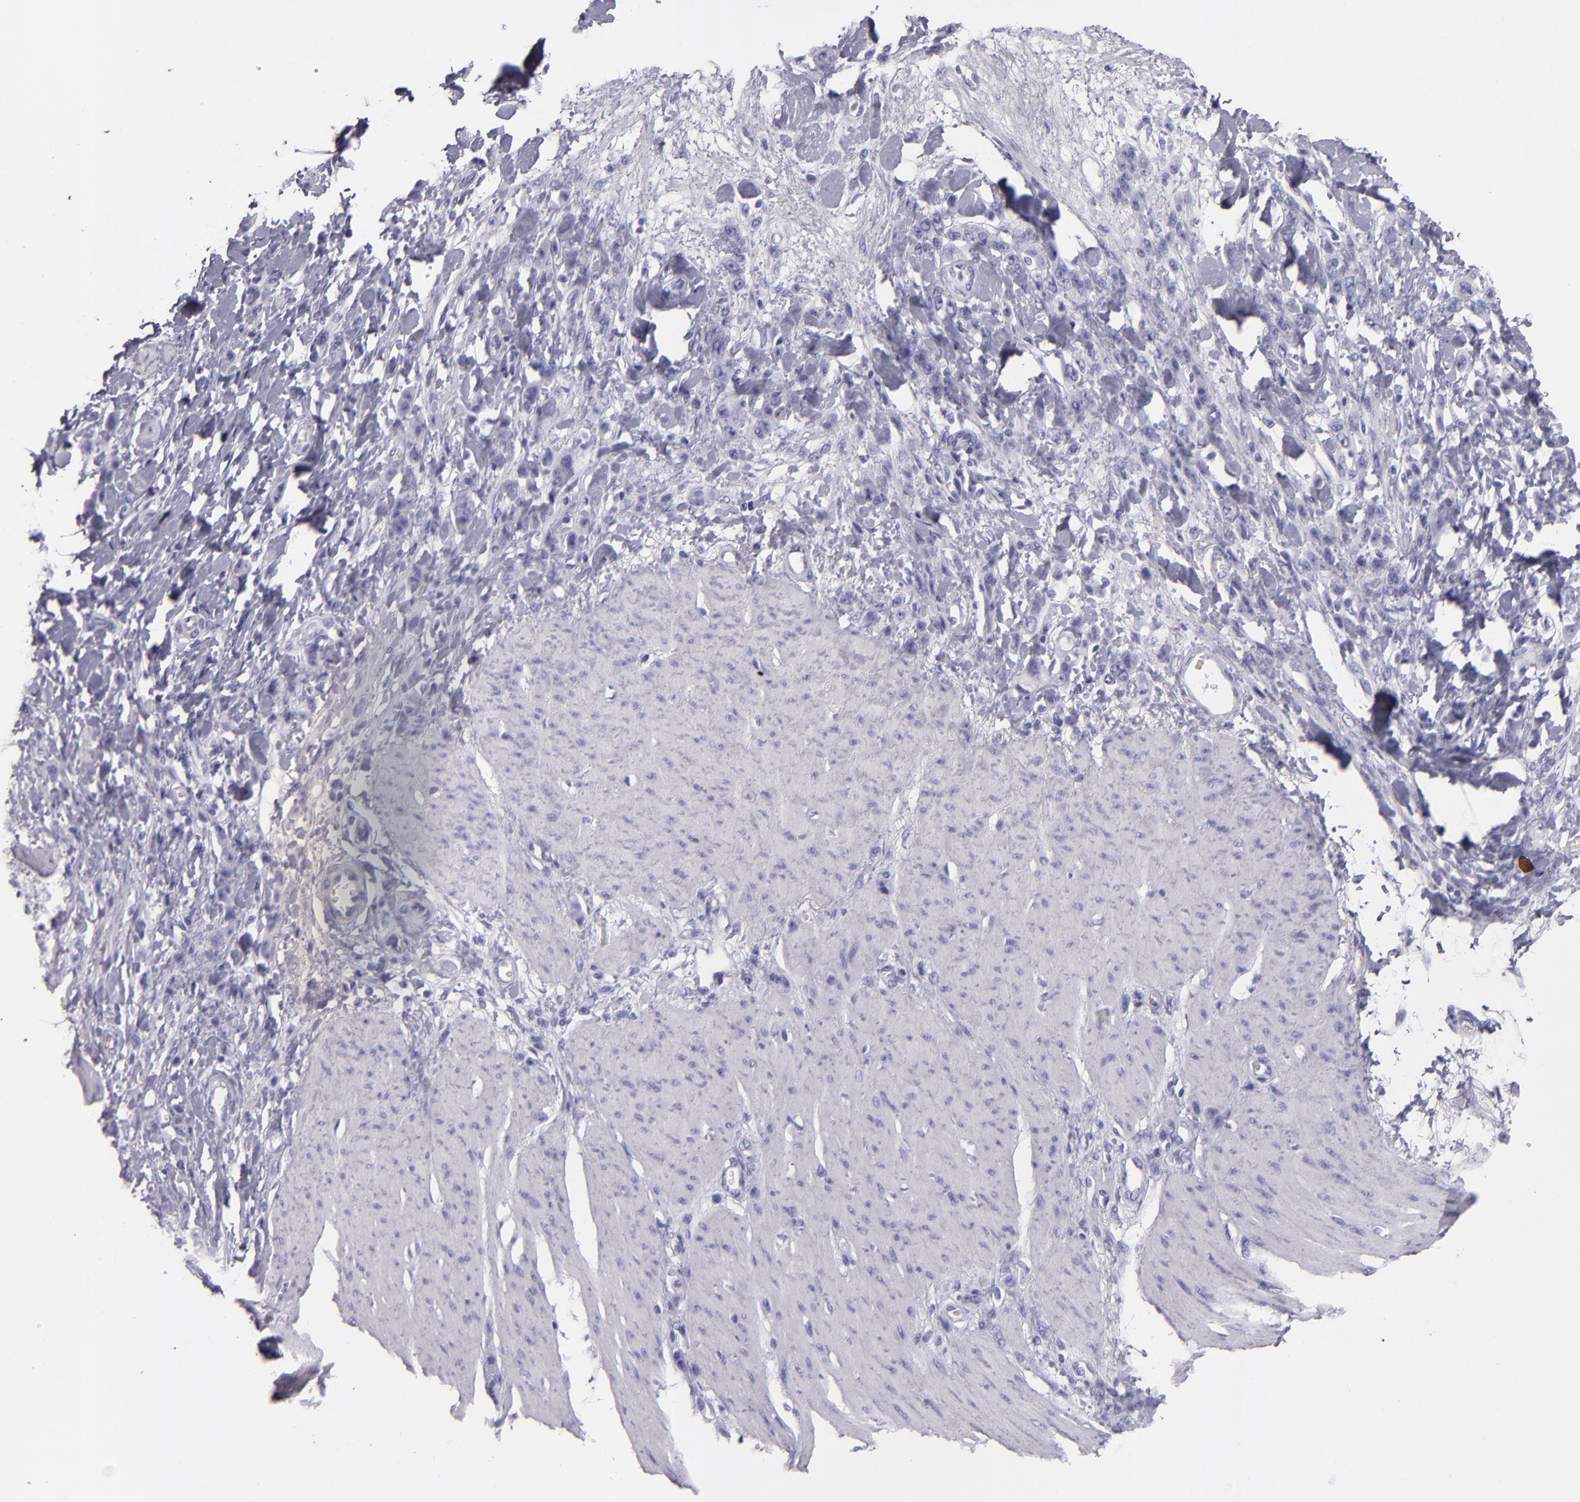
{"staining": {"intensity": "negative", "quantity": "none", "location": "none"}, "tissue": "stomach cancer", "cell_type": "Tumor cells", "image_type": "cancer", "snomed": [{"axis": "morphology", "description": "Normal tissue, NOS"}, {"axis": "morphology", "description": "Adenocarcinoma, NOS"}, {"axis": "topography", "description": "Stomach"}], "caption": "A high-resolution histopathology image shows IHC staining of stomach cancer, which shows no significant positivity in tumor cells. (DAB IHC, high magnification).", "gene": "CR2", "patient": {"sex": "male", "age": 82}}